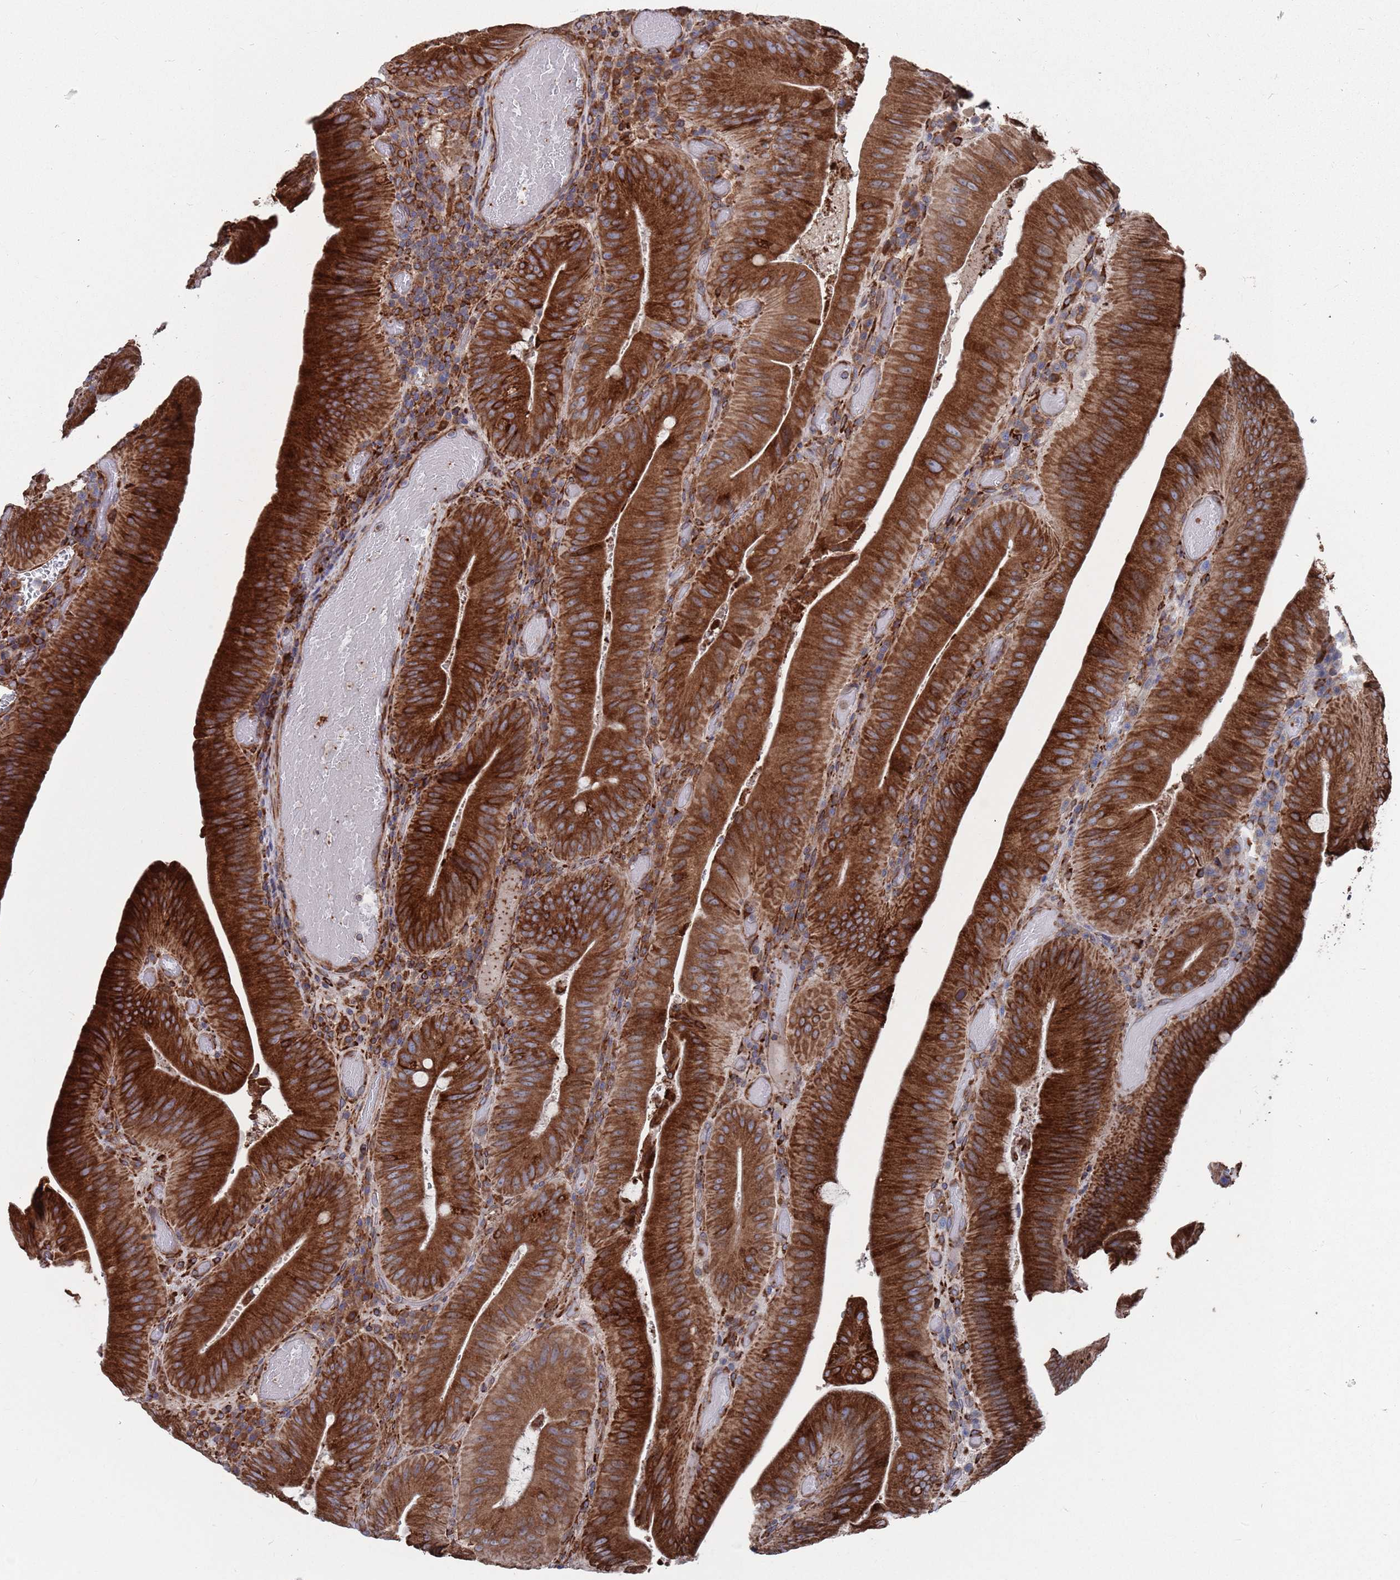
{"staining": {"intensity": "strong", "quantity": ">75%", "location": "cytoplasmic/membranous"}, "tissue": "colorectal cancer", "cell_type": "Tumor cells", "image_type": "cancer", "snomed": [{"axis": "morphology", "description": "Adenocarcinoma, NOS"}, {"axis": "topography", "description": "Colon"}], "caption": "DAB immunohistochemical staining of adenocarcinoma (colorectal) demonstrates strong cytoplasmic/membranous protein staining in approximately >75% of tumor cells.", "gene": "GID8", "patient": {"sex": "female", "age": 43}}